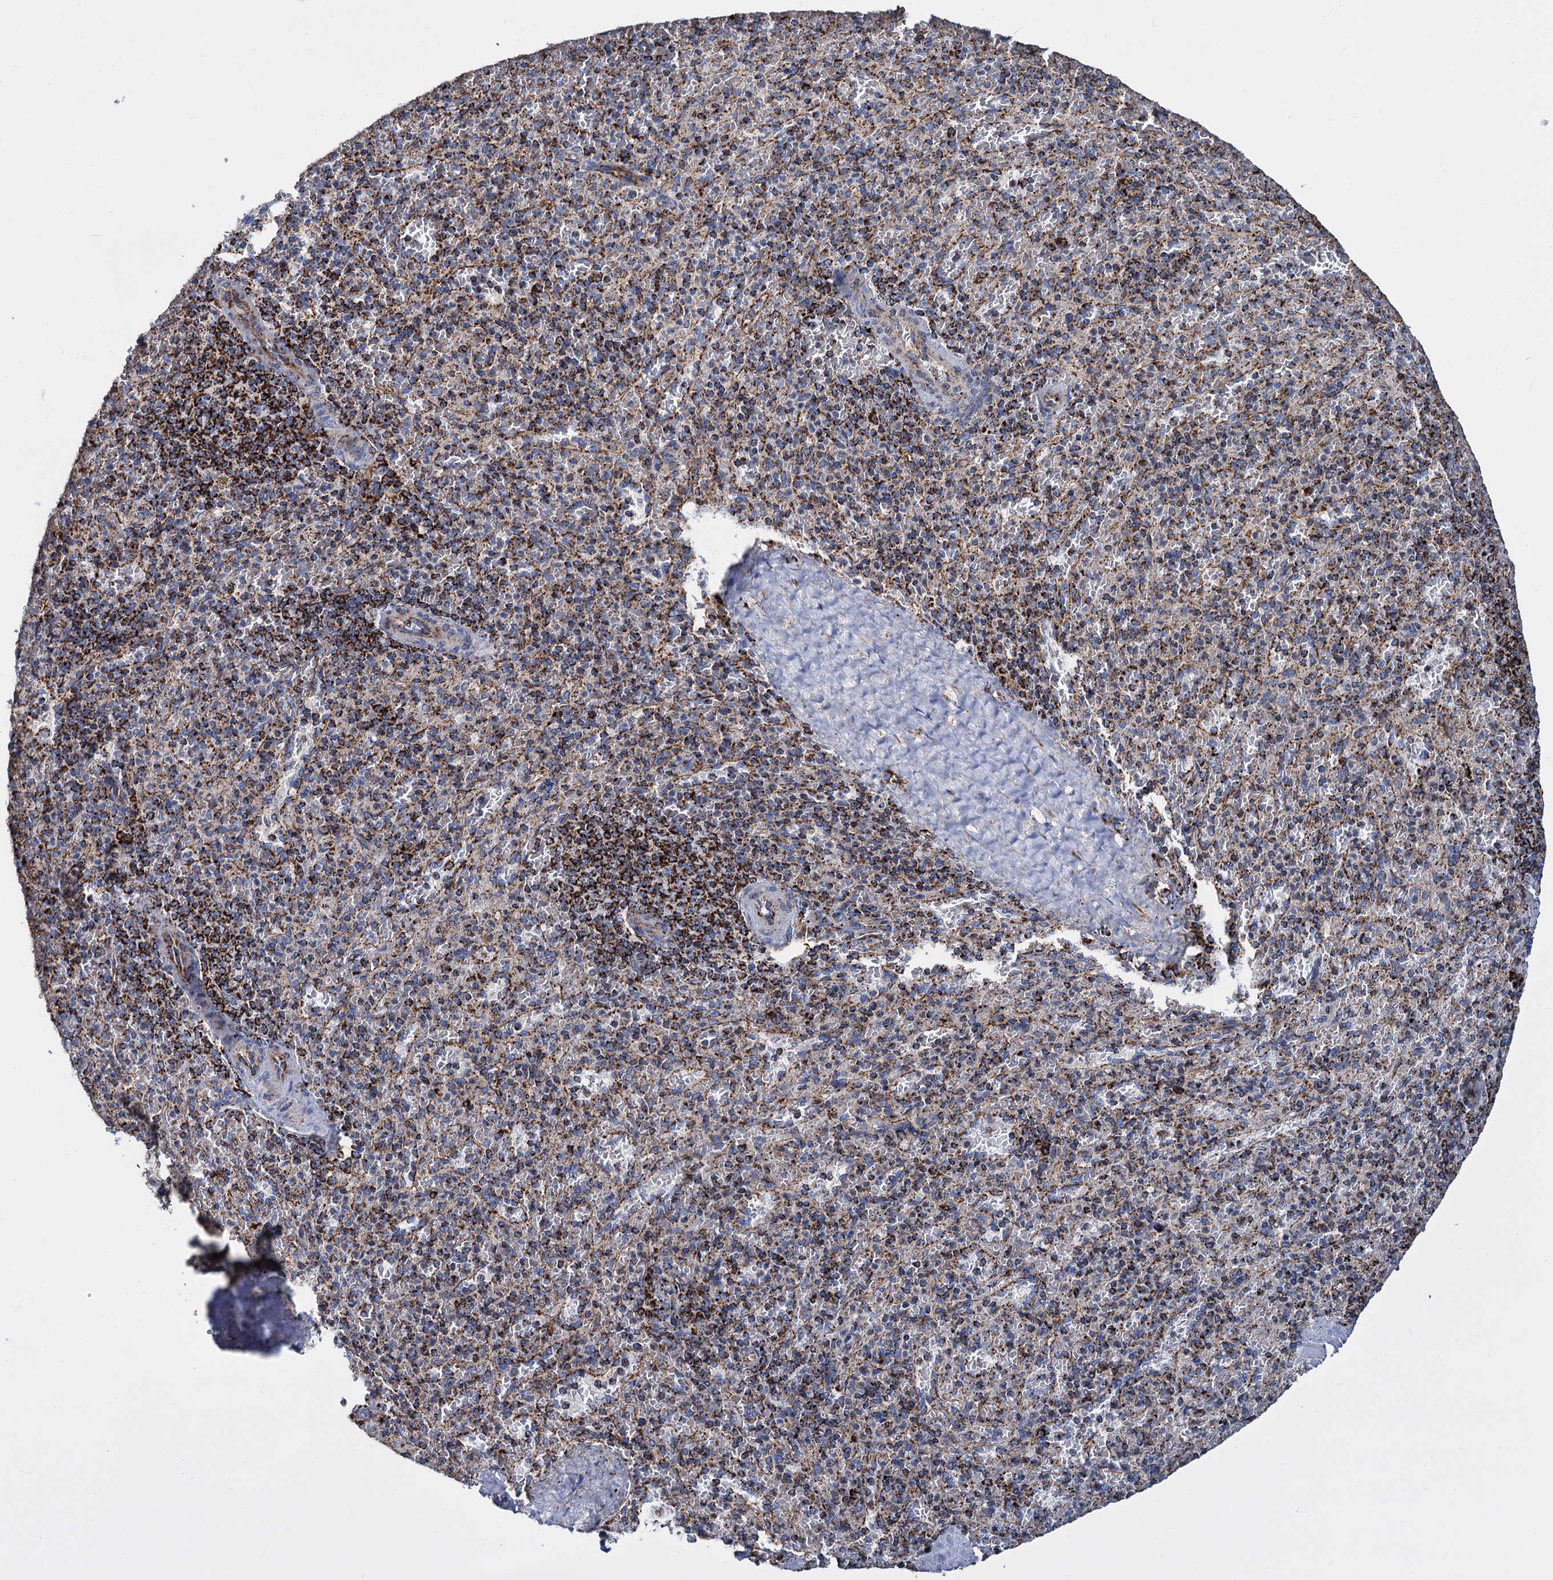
{"staining": {"intensity": "strong", "quantity": "25%-75%", "location": "cytoplasmic/membranous"}, "tissue": "spleen", "cell_type": "Cells in red pulp", "image_type": "normal", "snomed": [{"axis": "morphology", "description": "Normal tissue, NOS"}, {"axis": "topography", "description": "Spleen"}], "caption": "Strong cytoplasmic/membranous positivity for a protein is seen in approximately 25%-75% of cells in red pulp of unremarkable spleen using immunohistochemistry.", "gene": "TIMM10", "patient": {"sex": "male", "age": 82}}